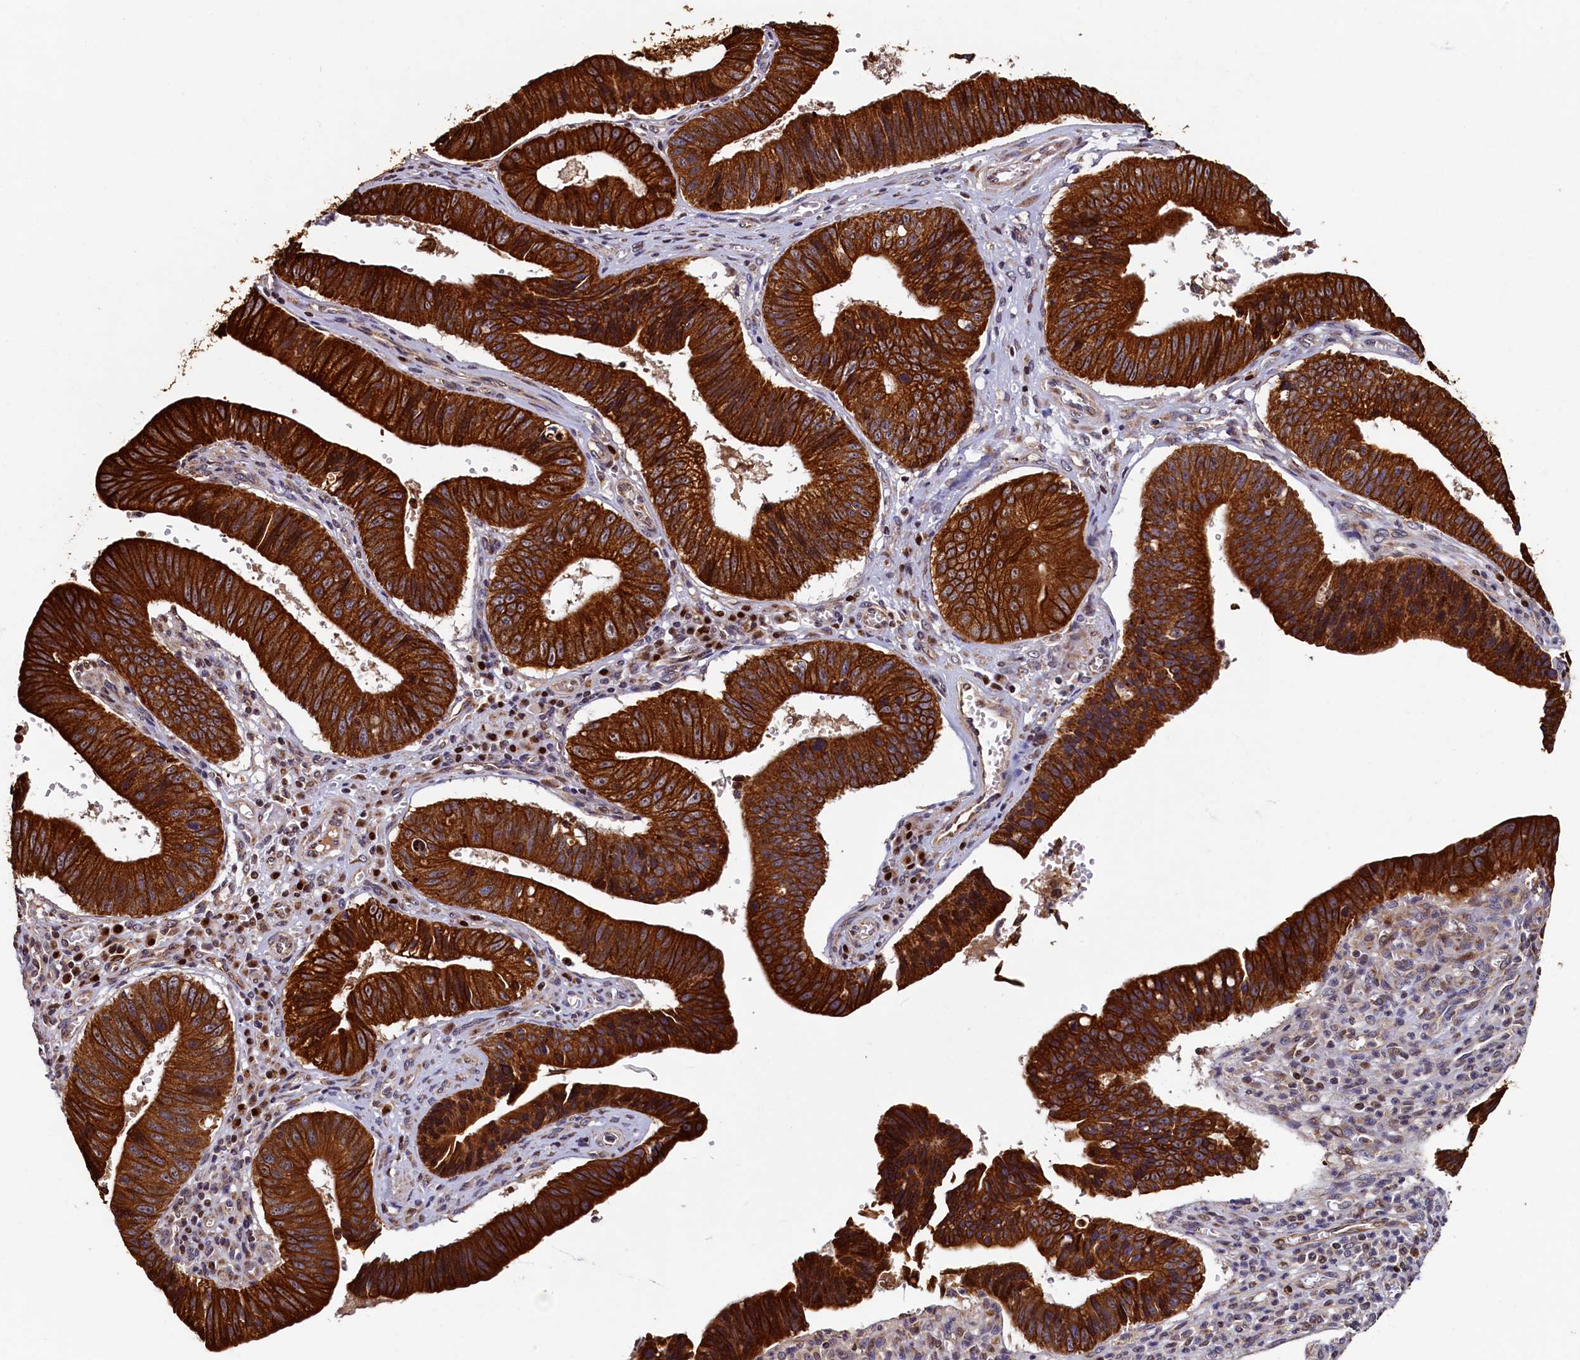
{"staining": {"intensity": "strong", "quantity": ">75%", "location": "cytoplasmic/membranous"}, "tissue": "stomach cancer", "cell_type": "Tumor cells", "image_type": "cancer", "snomed": [{"axis": "morphology", "description": "Adenocarcinoma, NOS"}, {"axis": "topography", "description": "Stomach"}], "caption": "DAB (3,3'-diaminobenzidine) immunohistochemical staining of adenocarcinoma (stomach) shows strong cytoplasmic/membranous protein positivity in approximately >75% of tumor cells.", "gene": "NCKAP5L", "patient": {"sex": "male", "age": 59}}